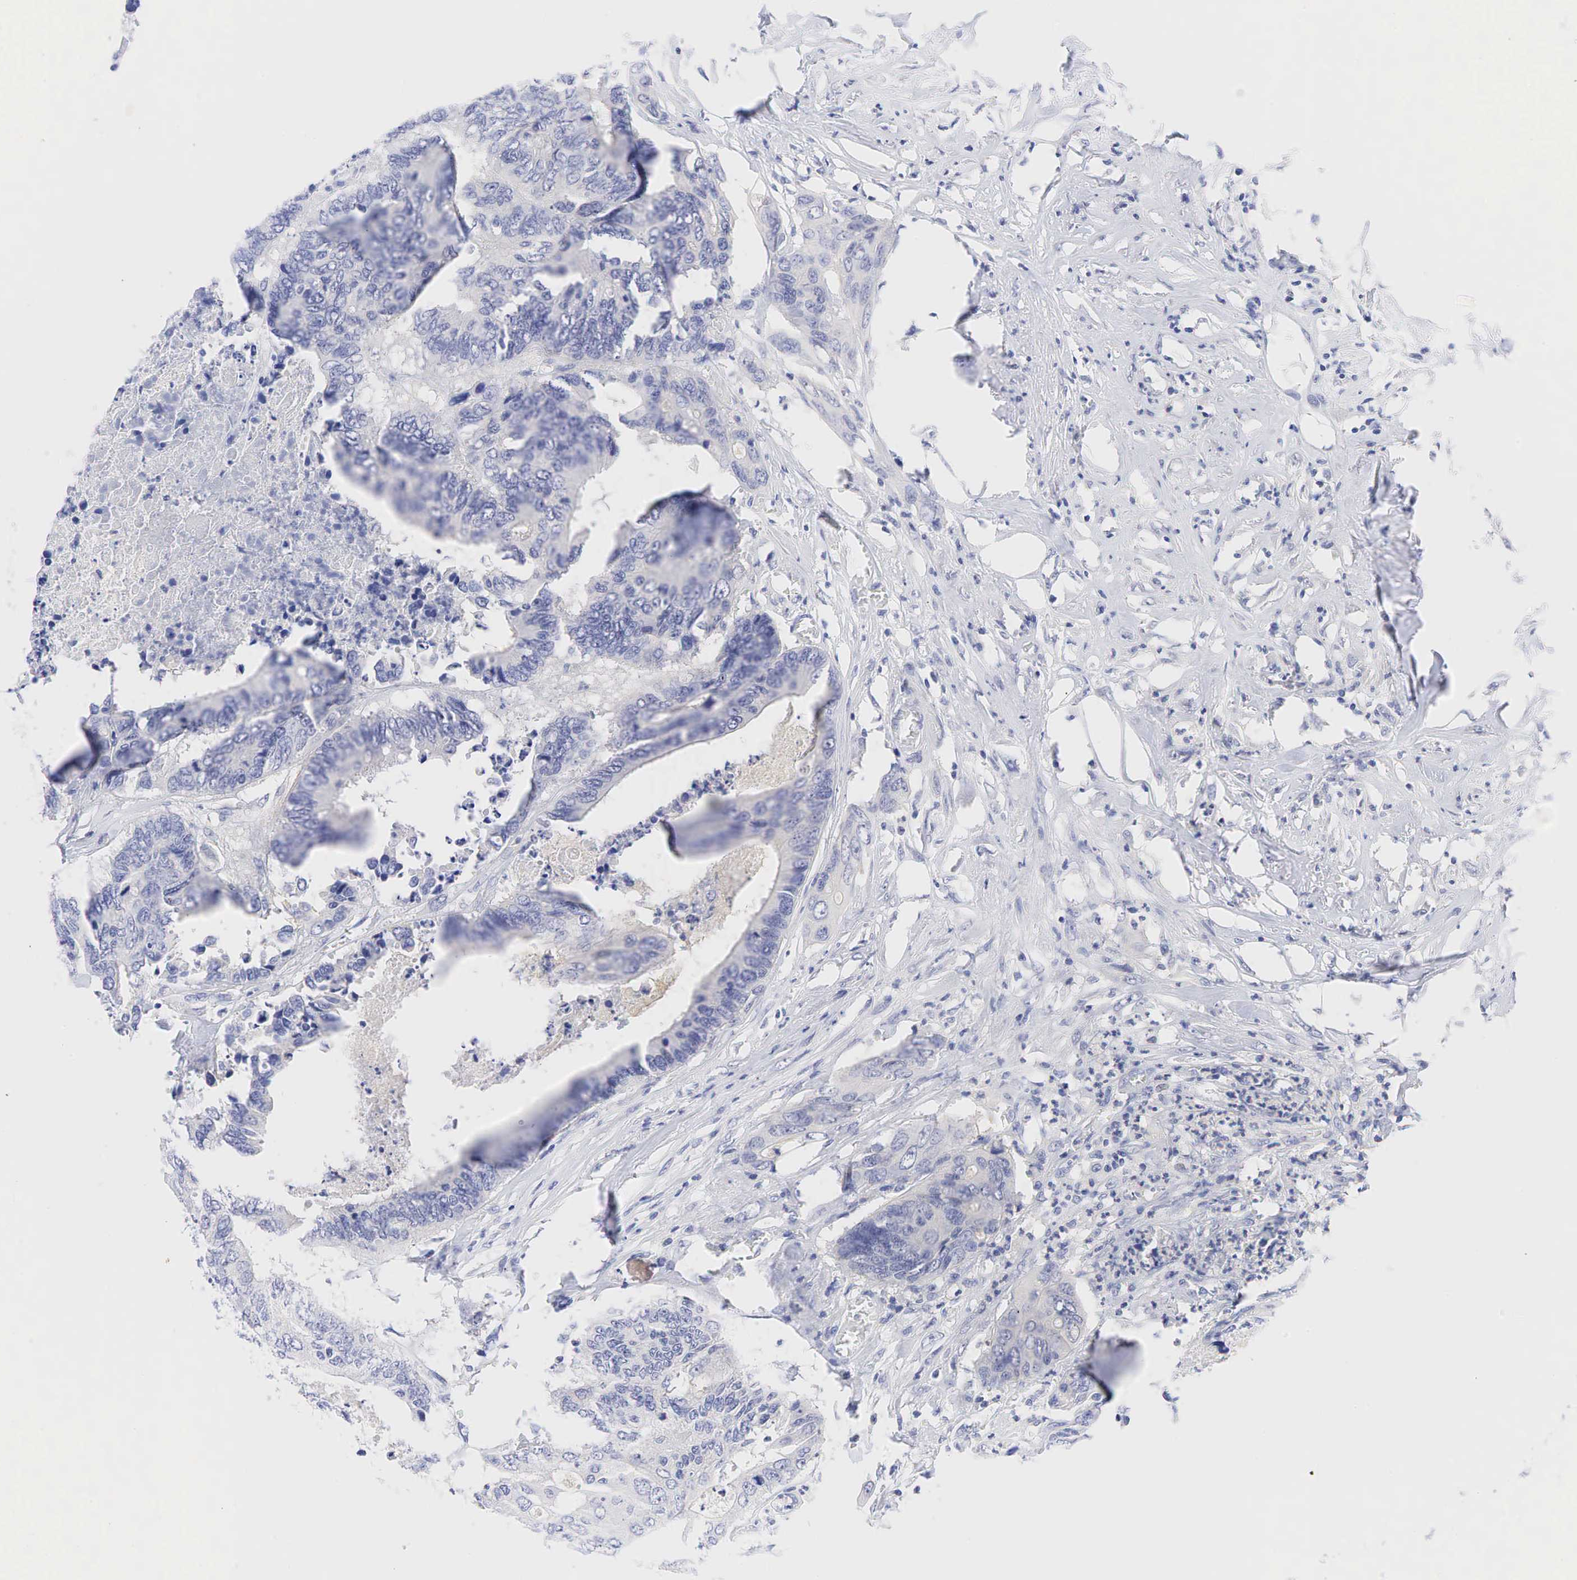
{"staining": {"intensity": "negative", "quantity": "none", "location": "none"}, "tissue": "colorectal cancer", "cell_type": "Tumor cells", "image_type": "cancer", "snomed": [{"axis": "morphology", "description": "Adenocarcinoma, NOS"}, {"axis": "topography", "description": "Rectum"}], "caption": "A high-resolution image shows IHC staining of colorectal cancer (adenocarcinoma), which displays no significant positivity in tumor cells.", "gene": "AR", "patient": {"sex": "male", "age": 55}}